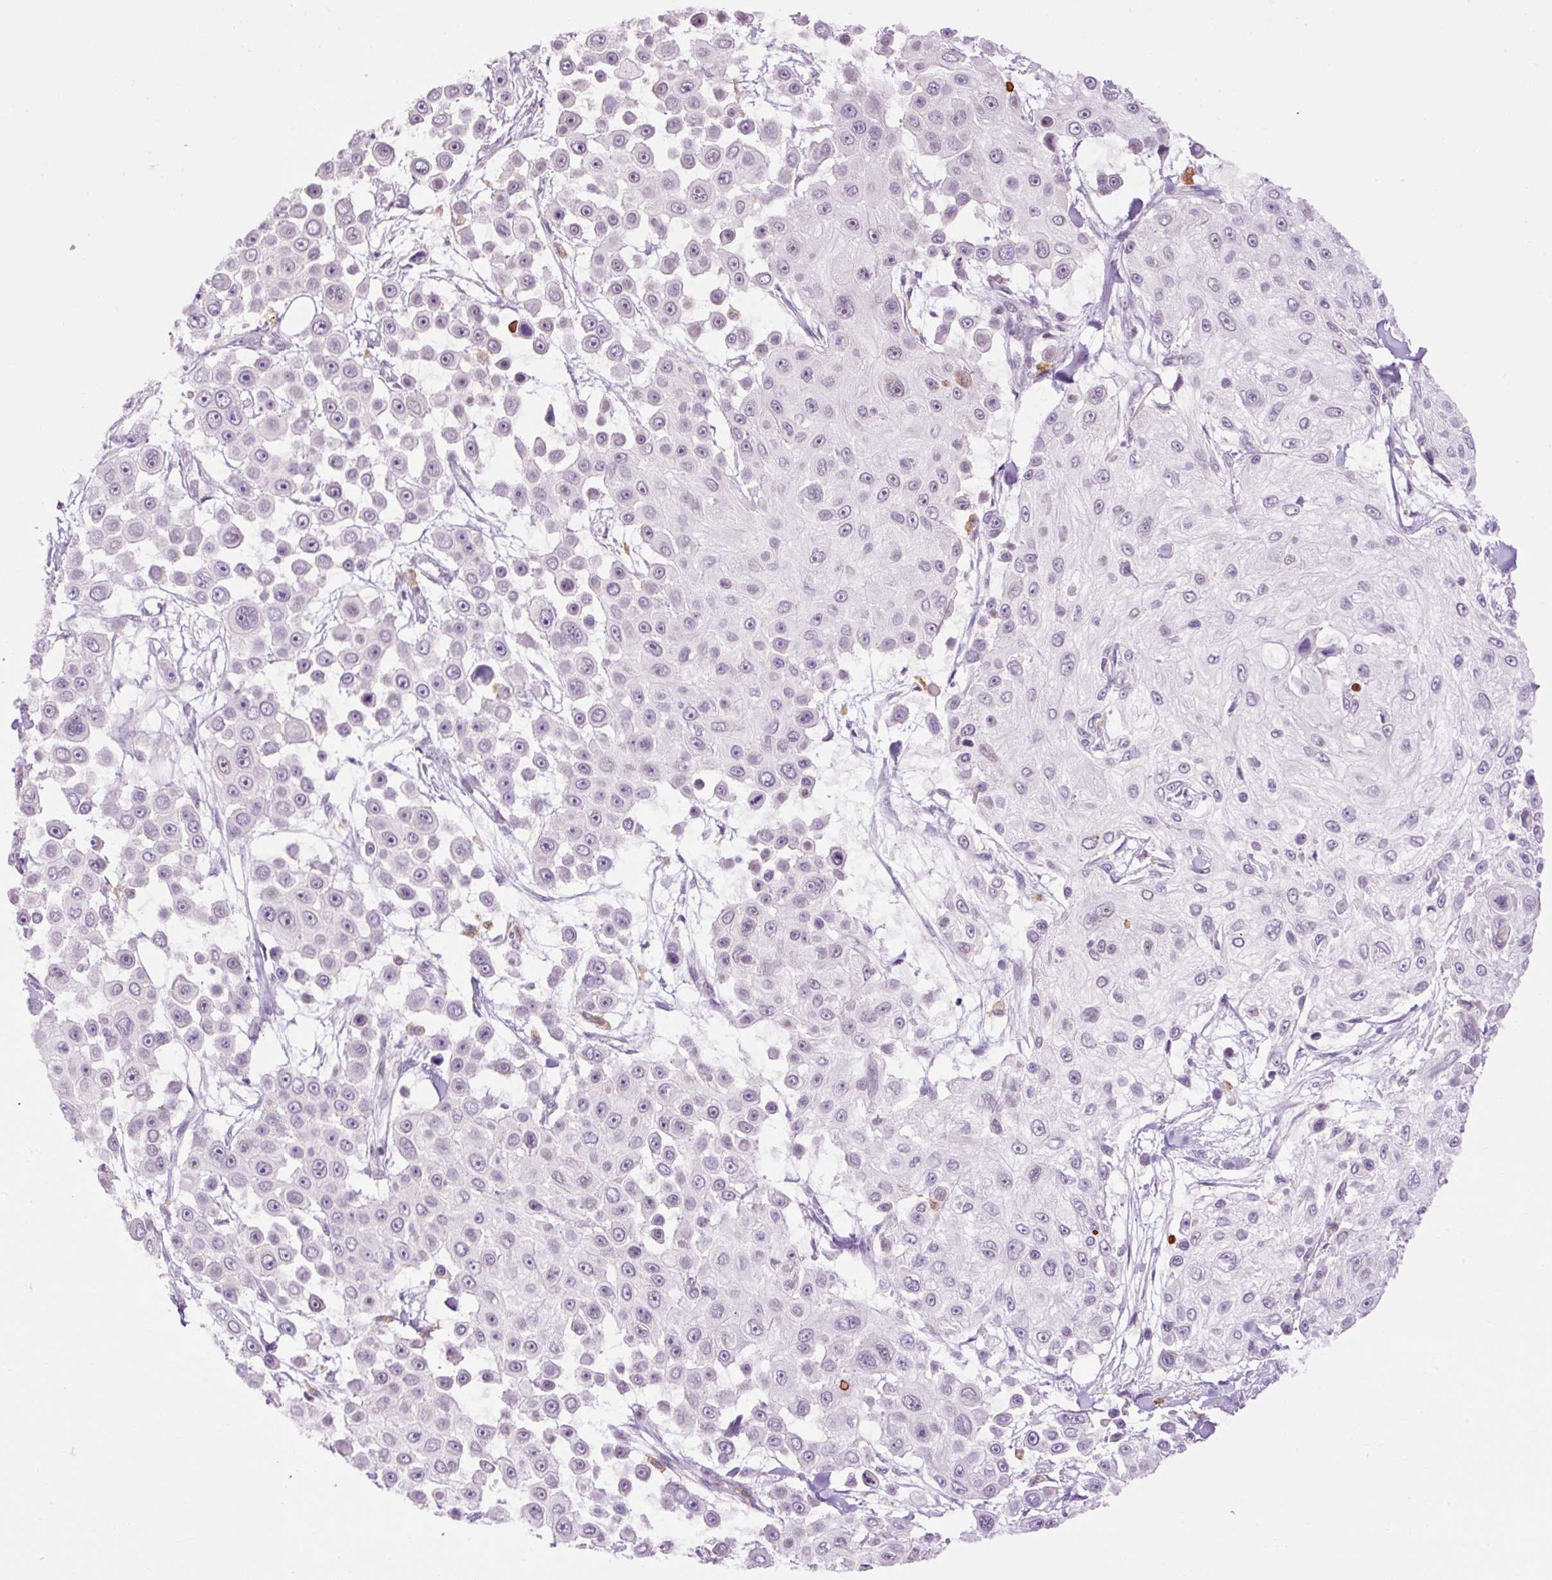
{"staining": {"intensity": "negative", "quantity": "none", "location": "none"}, "tissue": "skin cancer", "cell_type": "Tumor cells", "image_type": "cancer", "snomed": [{"axis": "morphology", "description": "Squamous cell carcinoma, NOS"}, {"axis": "topography", "description": "Skin"}], "caption": "There is no significant positivity in tumor cells of skin cancer (squamous cell carcinoma). Brightfield microscopy of IHC stained with DAB (brown) and hematoxylin (blue), captured at high magnification.", "gene": "LY86", "patient": {"sex": "male", "age": 67}}